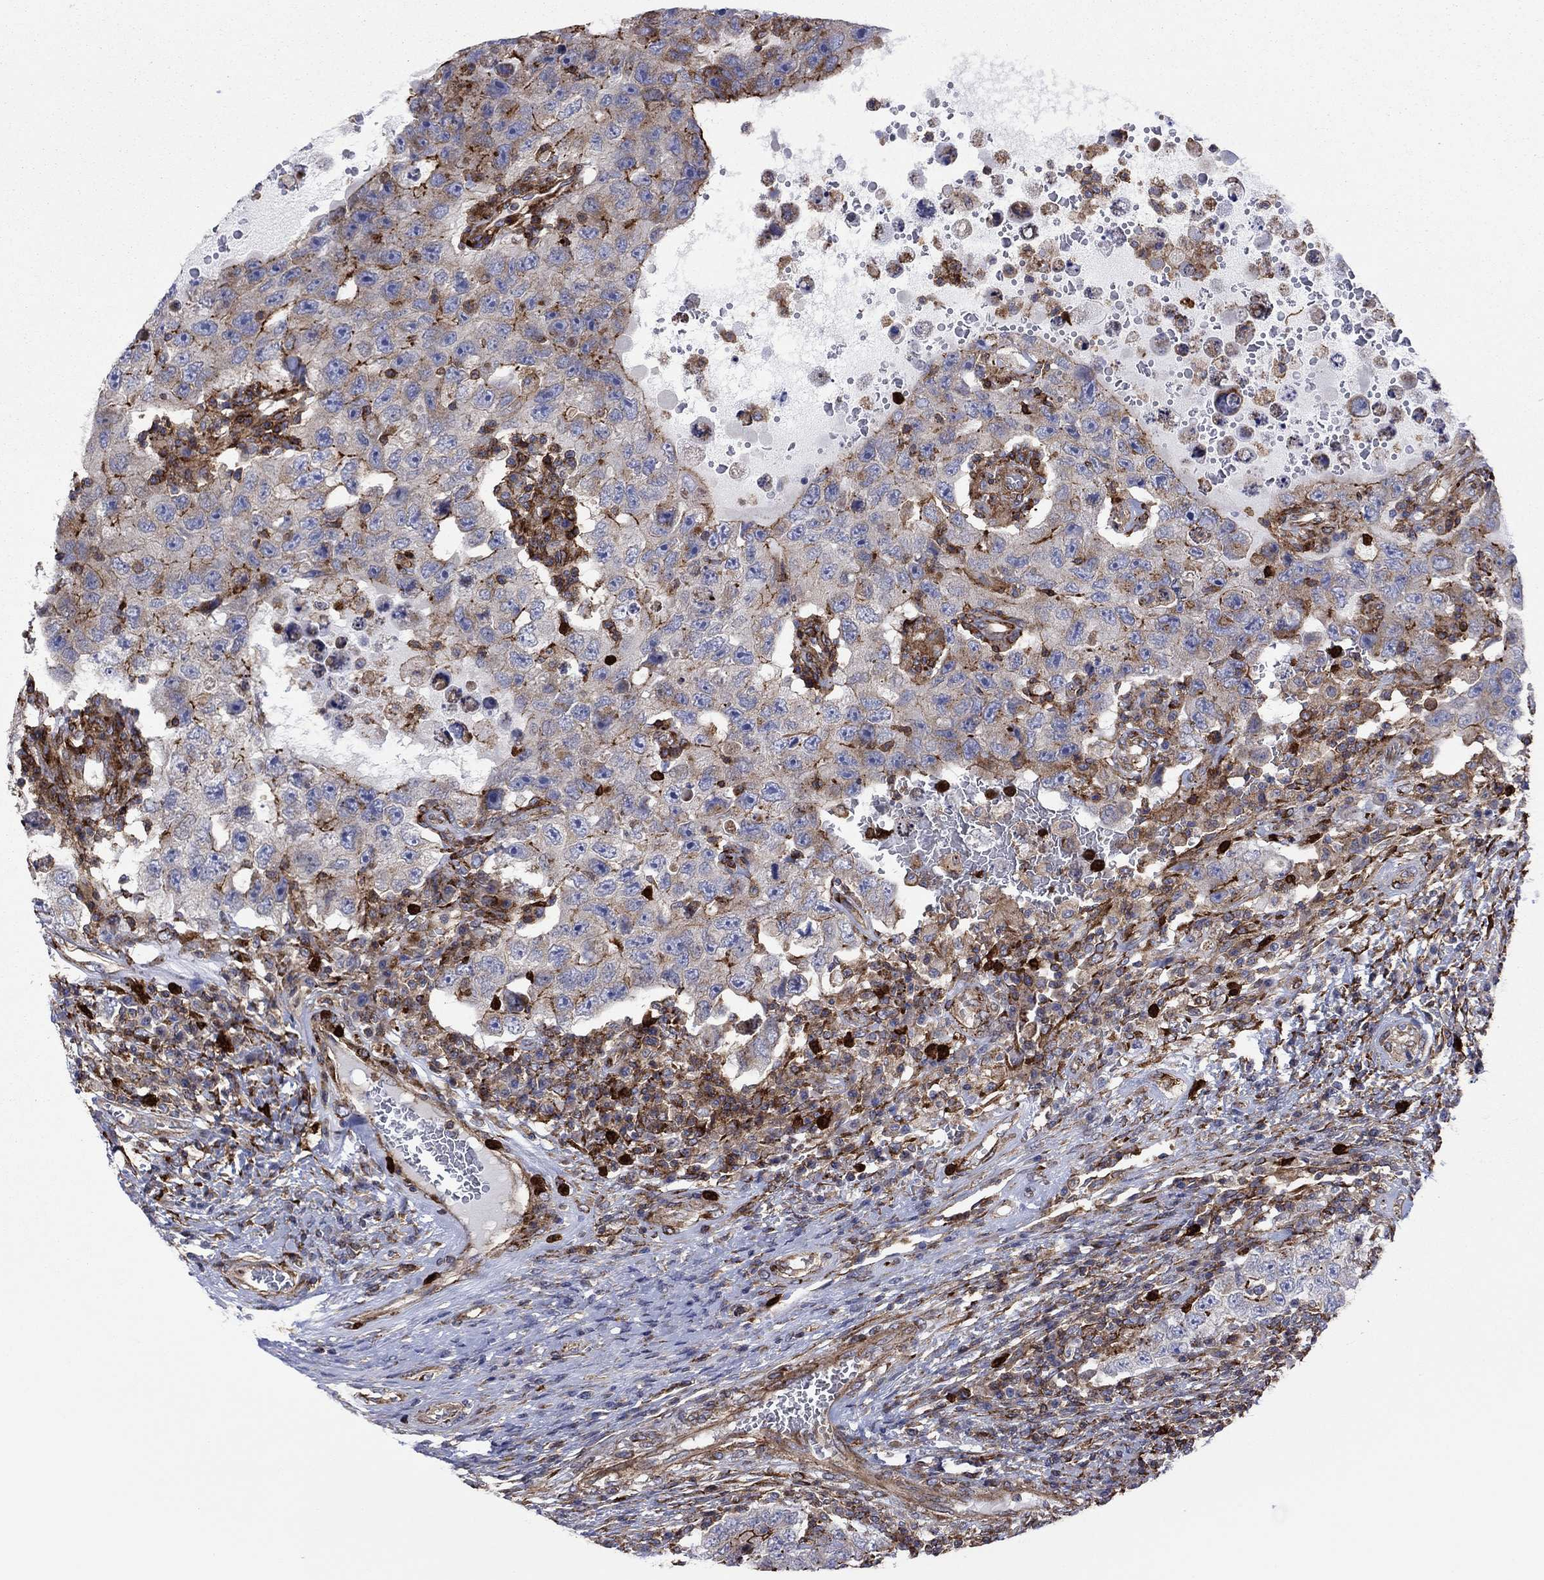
{"staining": {"intensity": "strong", "quantity": "<25%", "location": "cytoplasmic/membranous"}, "tissue": "testis cancer", "cell_type": "Tumor cells", "image_type": "cancer", "snomed": [{"axis": "morphology", "description": "Carcinoma, Embryonal, NOS"}, {"axis": "topography", "description": "Testis"}], "caption": "Testis cancer was stained to show a protein in brown. There is medium levels of strong cytoplasmic/membranous staining in approximately <25% of tumor cells. The staining is performed using DAB brown chromogen to label protein expression. The nuclei are counter-stained blue using hematoxylin.", "gene": "PAG1", "patient": {"sex": "male", "age": 26}}